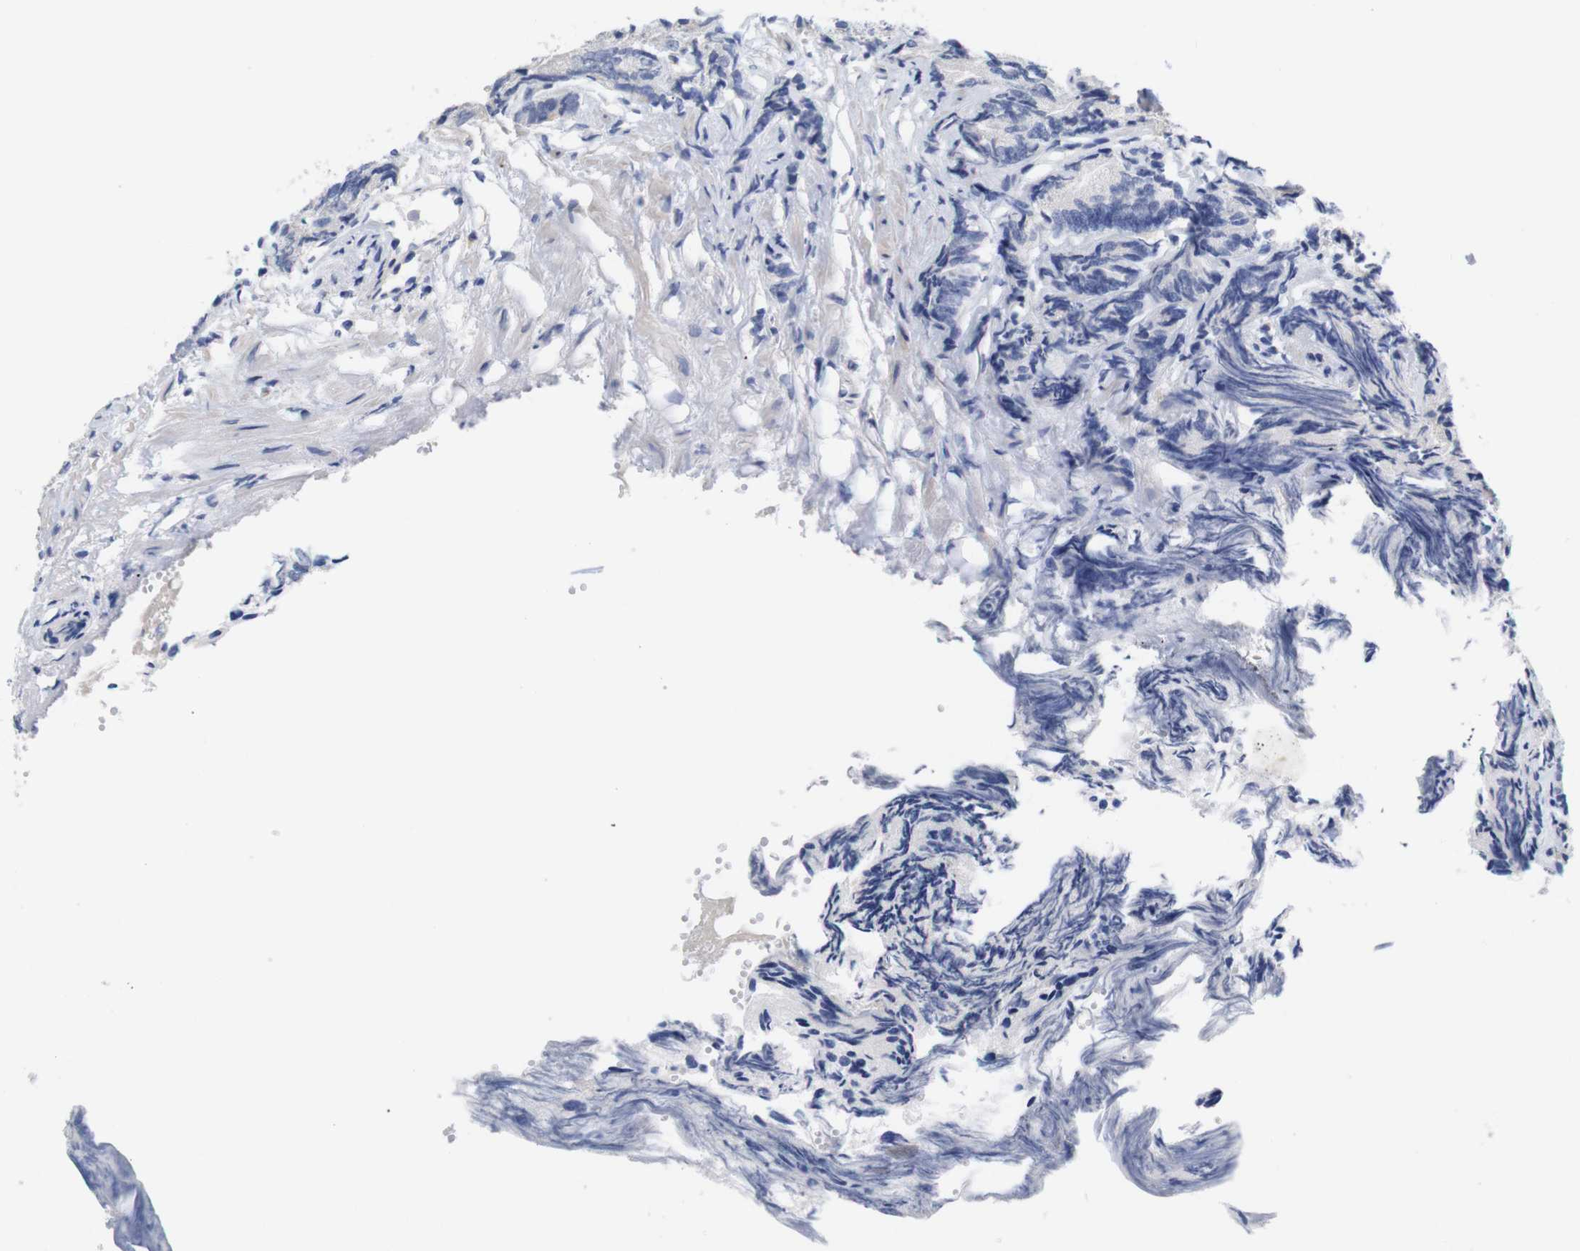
{"staining": {"intensity": "negative", "quantity": "none", "location": "none"}, "tissue": "prostate cancer", "cell_type": "Tumor cells", "image_type": "cancer", "snomed": [{"axis": "morphology", "description": "Adenocarcinoma, Low grade"}, {"axis": "topography", "description": "Prostate"}], "caption": "This is an immunohistochemistry photomicrograph of prostate adenocarcinoma (low-grade). There is no expression in tumor cells.", "gene": "TNNI3", "patient": {"sex": "male", "age": 89}}